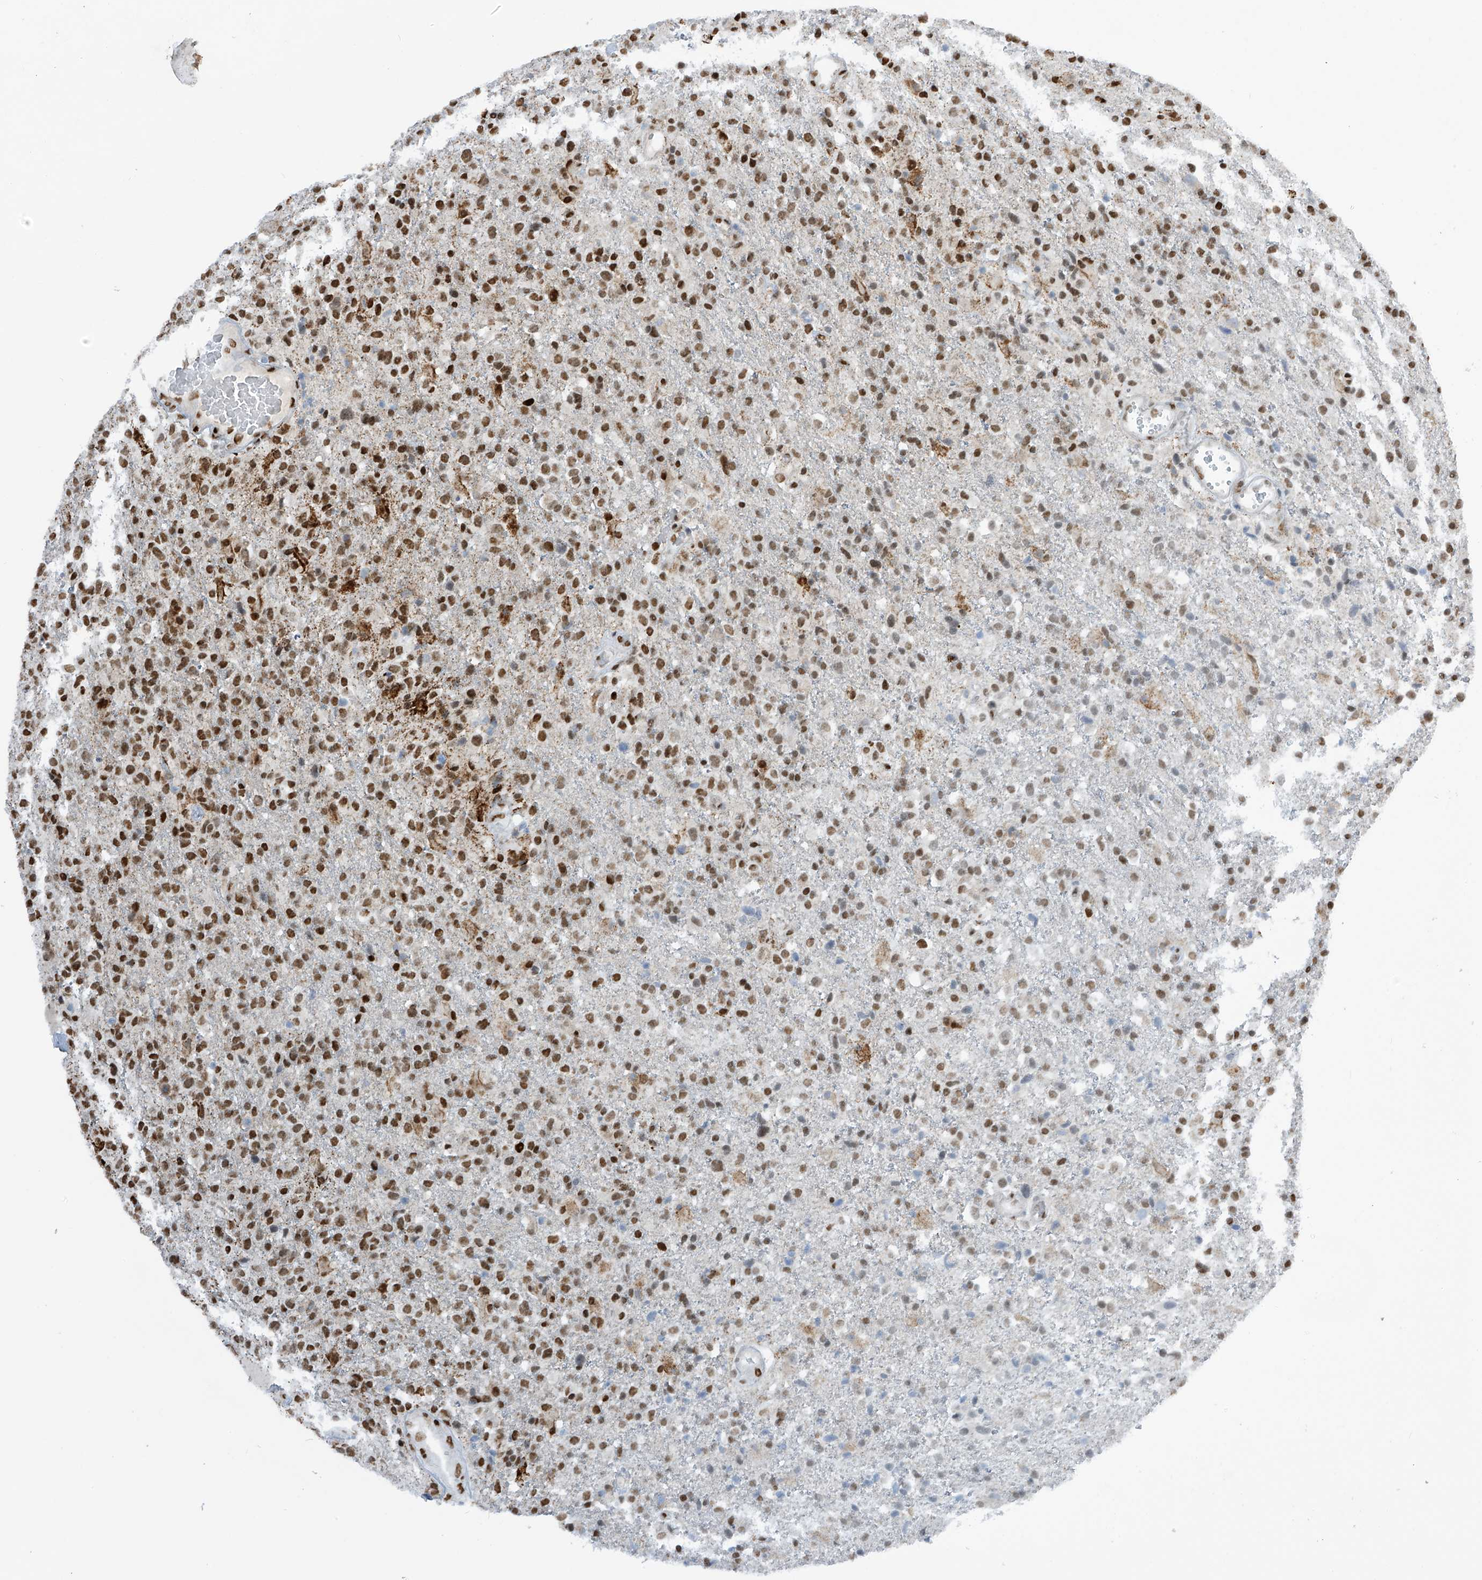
{"staining": {"intensity": "moderate", "quantity": "25%-75%", "location": "nuclear"}, "tissue": "glioma", "cell_type": "Tumor cells", "image_type": "cancer", "snomed": [{"axis": "morphology", "description": "Glioma, malignant, High grade"}, {"axis": "topography", "description": "Brain"}], "caption": "There is medium levels of moderate nuclear positivity in tumor cells of malignant glioma (high-grade), as demonstrated by immunohistochemical staining (brown color).", "gene": "PM20D2", "patient": {"sex": "male", "age": 72}}